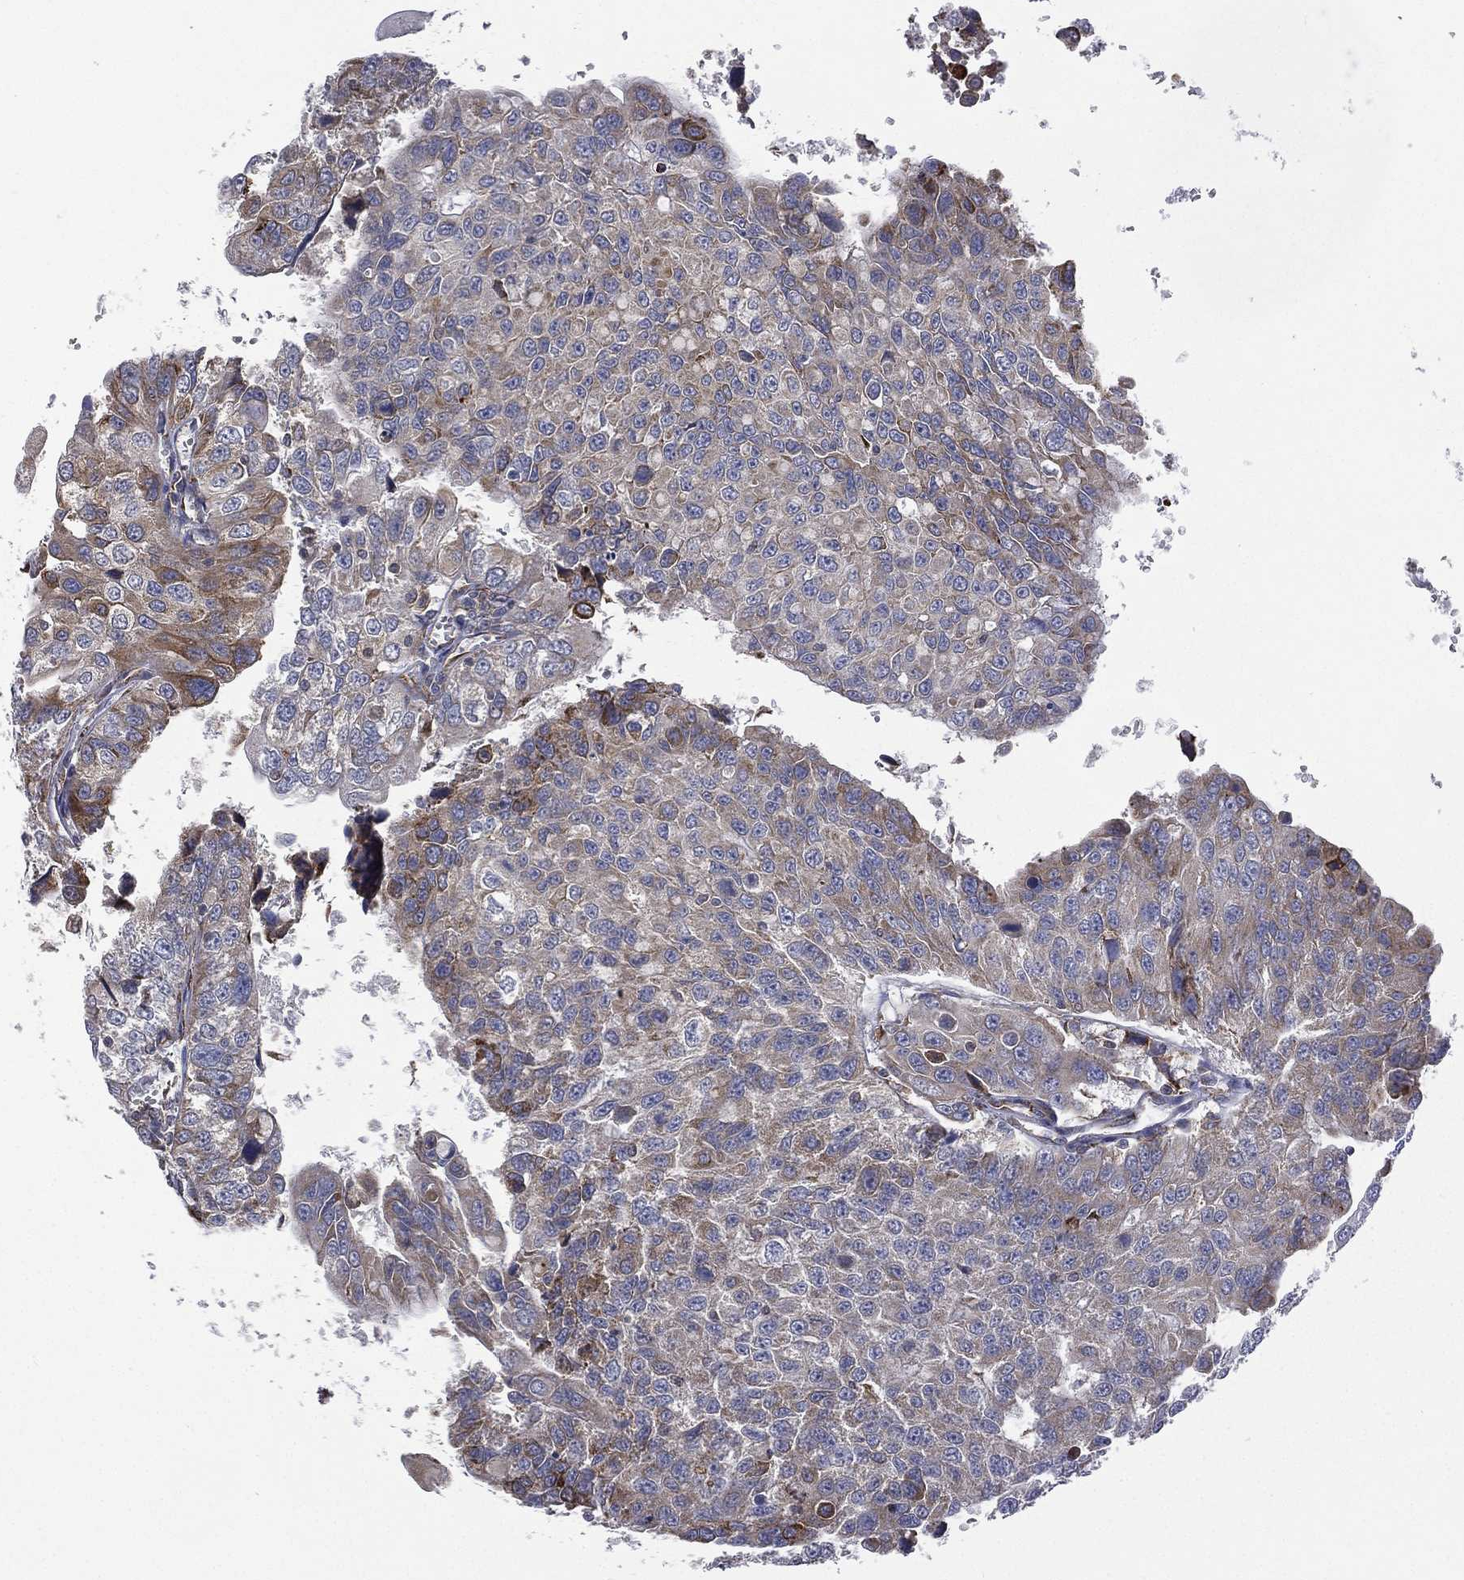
{"staining": {"intensity": "strong", "quantity": "<25%", "location": "cytoplasmic/membranous"}, "tissue": "urothelial cancer", "cell_type": "Tumor cells", "image_type": "cancer", "snomed": [{"axis": "morphology", "description": "Urothelial carcinoma, NOS"}, {"axis": "morphology", "description": "Urothelial carcinoma, High grade"}, {"axis": "topography", "description": "Urinary bladder"}], "caption": "IHC histopathology image of transitional cell carcinoma stained for a protein (brown), which displays medium levels of strong cytoplasmic/membranous positivity in approximately <25% of tumor cells.", "gene": "C20orf96", "patient": {"sex": "female", "age": 73}}